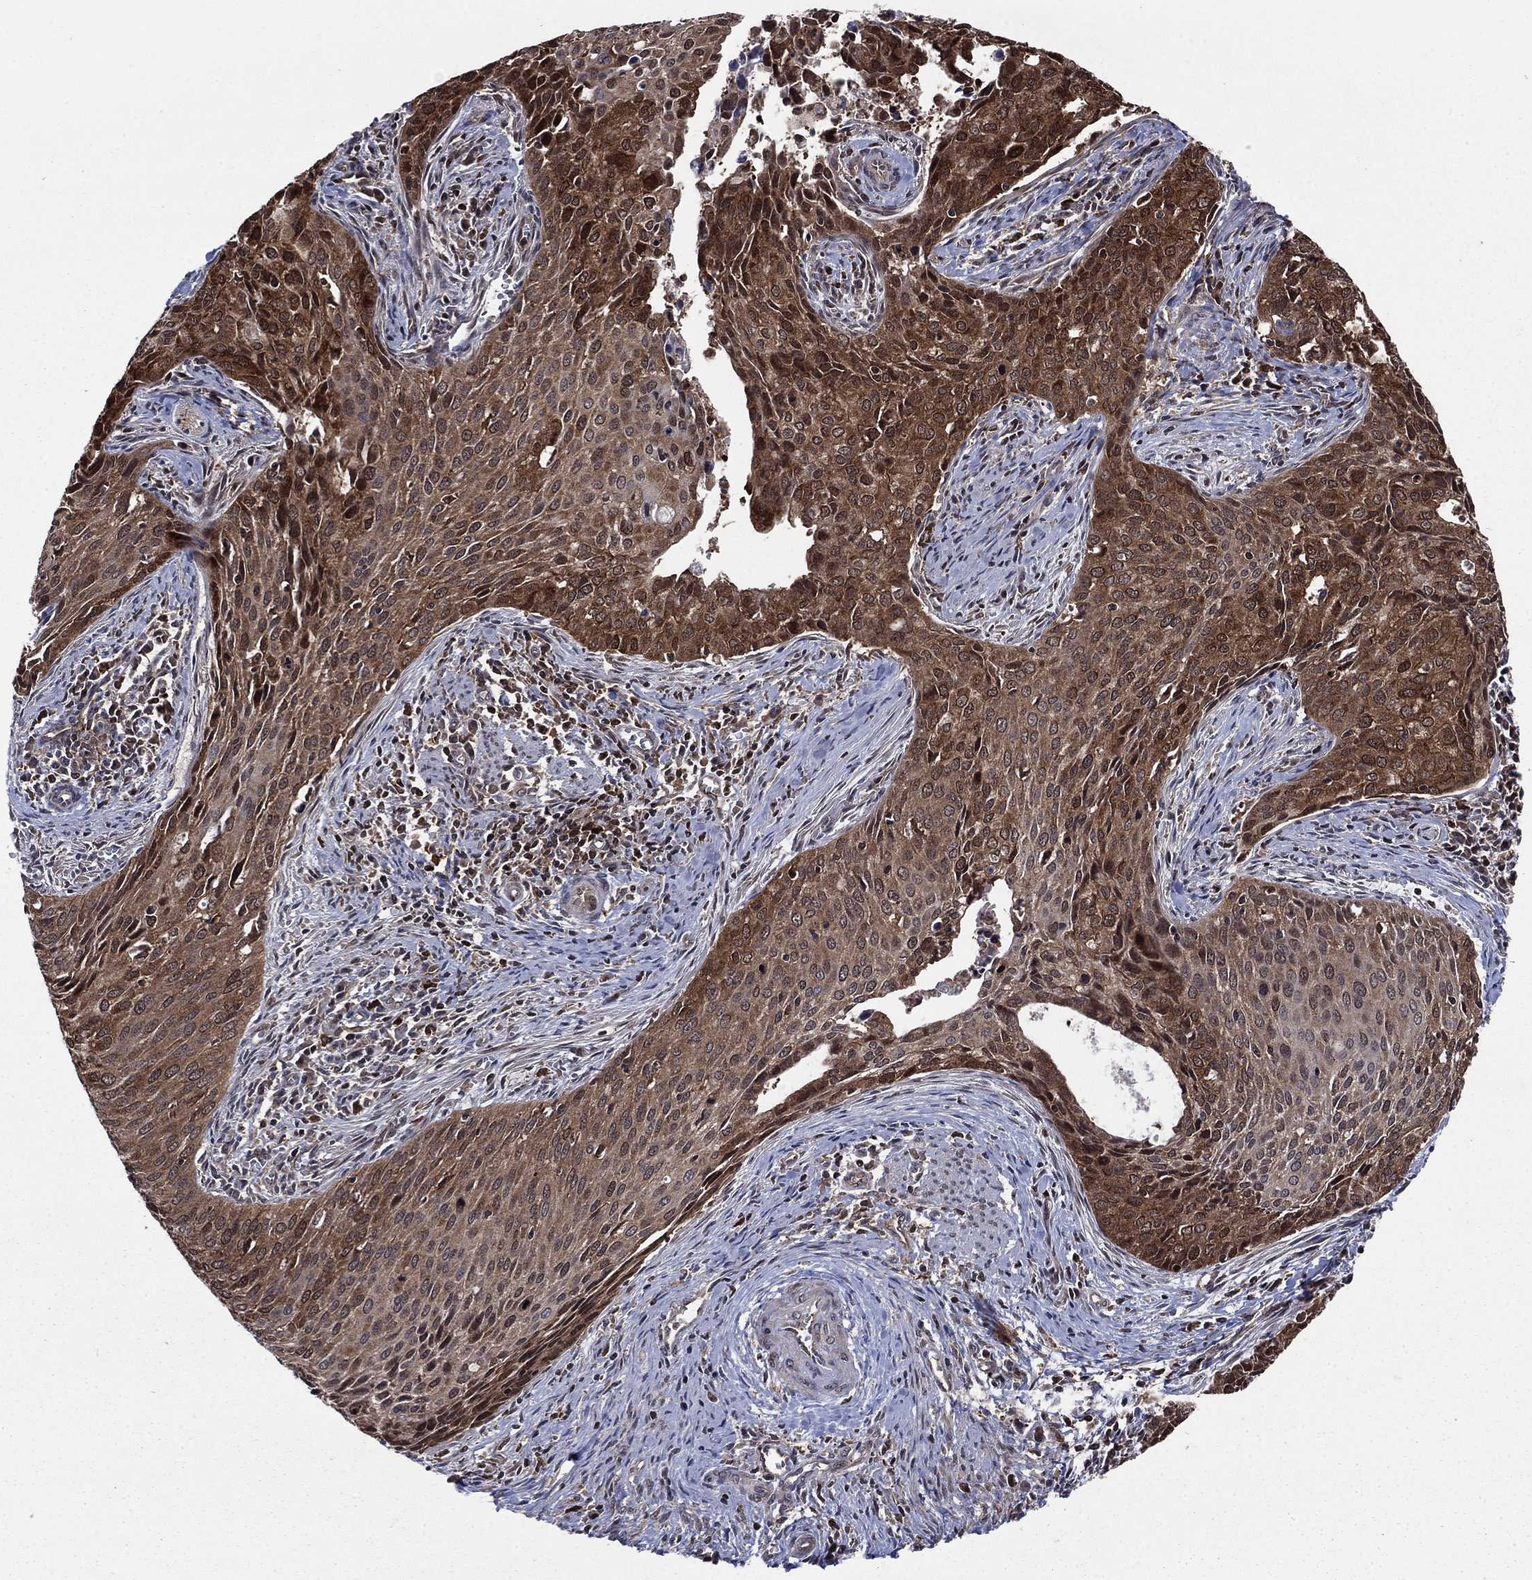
{"staining": {"intensity": "strong", "quantity": ">75%", "location": "cytoplasmic/membranous"}, "tissue": "cervical cancer", "cell_type": "Tumor cells", "image_type": "cancer", "snomed": [{"axis": "morphology", "description": "Squamous cell carcinoma, NOS"}, {"axis": "topography", "description": "Cervix"}], "caption": "Tumor cells reveal high levels of strong cytoplasmic/membranous positivity in approximately >75% of cells in human squamous cell carcinoma (cervical).", "gene": "CACYBP", "patient": {"sex": "female", "age": 29}}